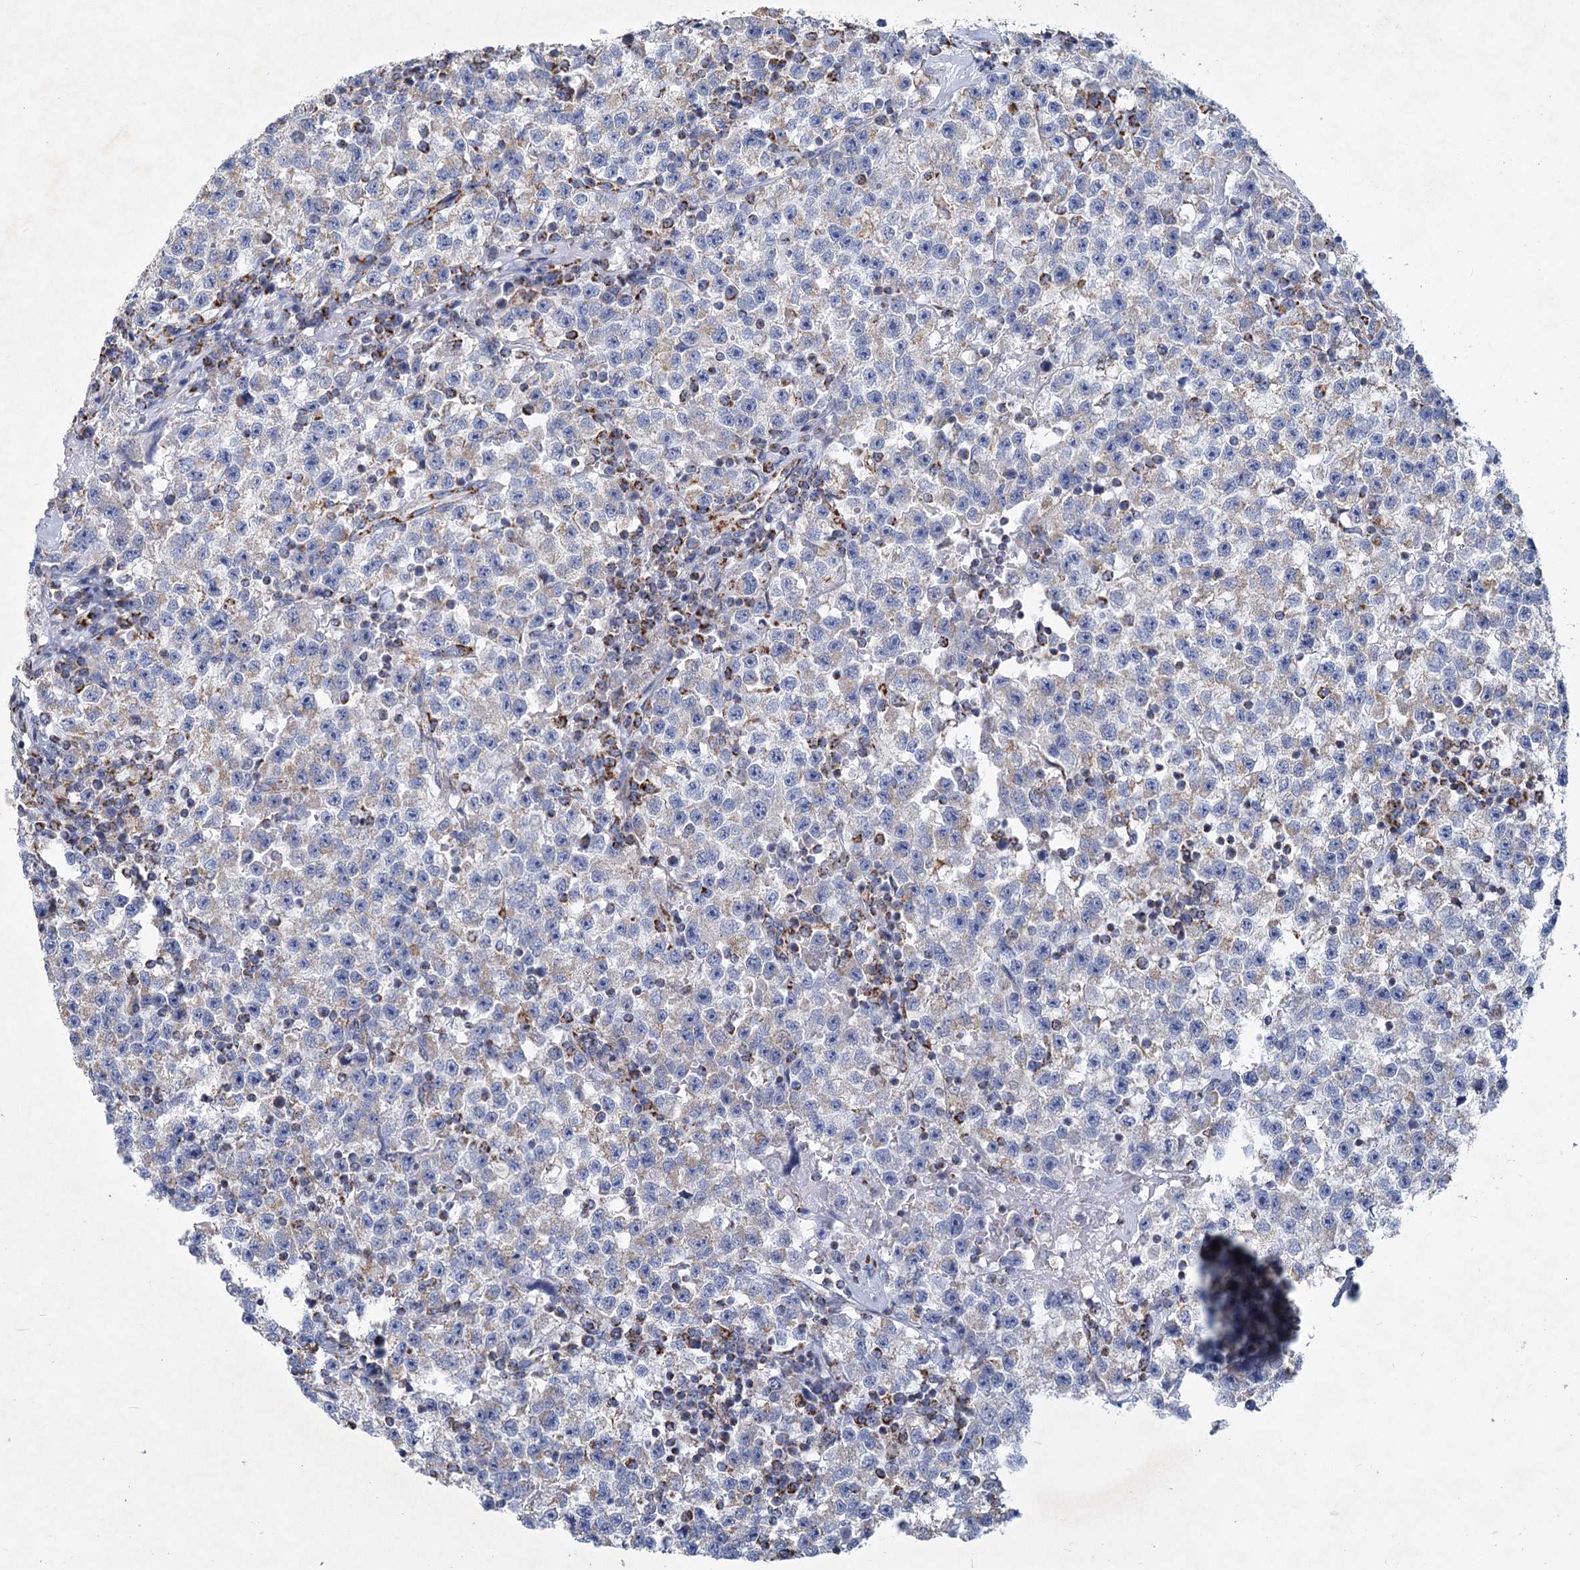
{"staining": {"intensity": "negative", "quantity": "none", "location": "none"}, "tissue": "testis cancer", "cell_type": "Tumor cells", "image_type": "cancer", "snomed": [{"axis": "morphology", "description": "Seminoma, NOS"}, {"axis": "topography", "description": "Testis"}], "caption": "Testis cancer was stained to show a protein in brown. There is no significant positivity in tumor cells. (Stains: DAB (3,3'-diaminobenzidine) immunohistochemistry with hematoxylin counter stain, Microscopy: brightfield microscopy at high magnification).", "gene": "NDUFC2", "patient": {"sex": "male", "age": 22}}